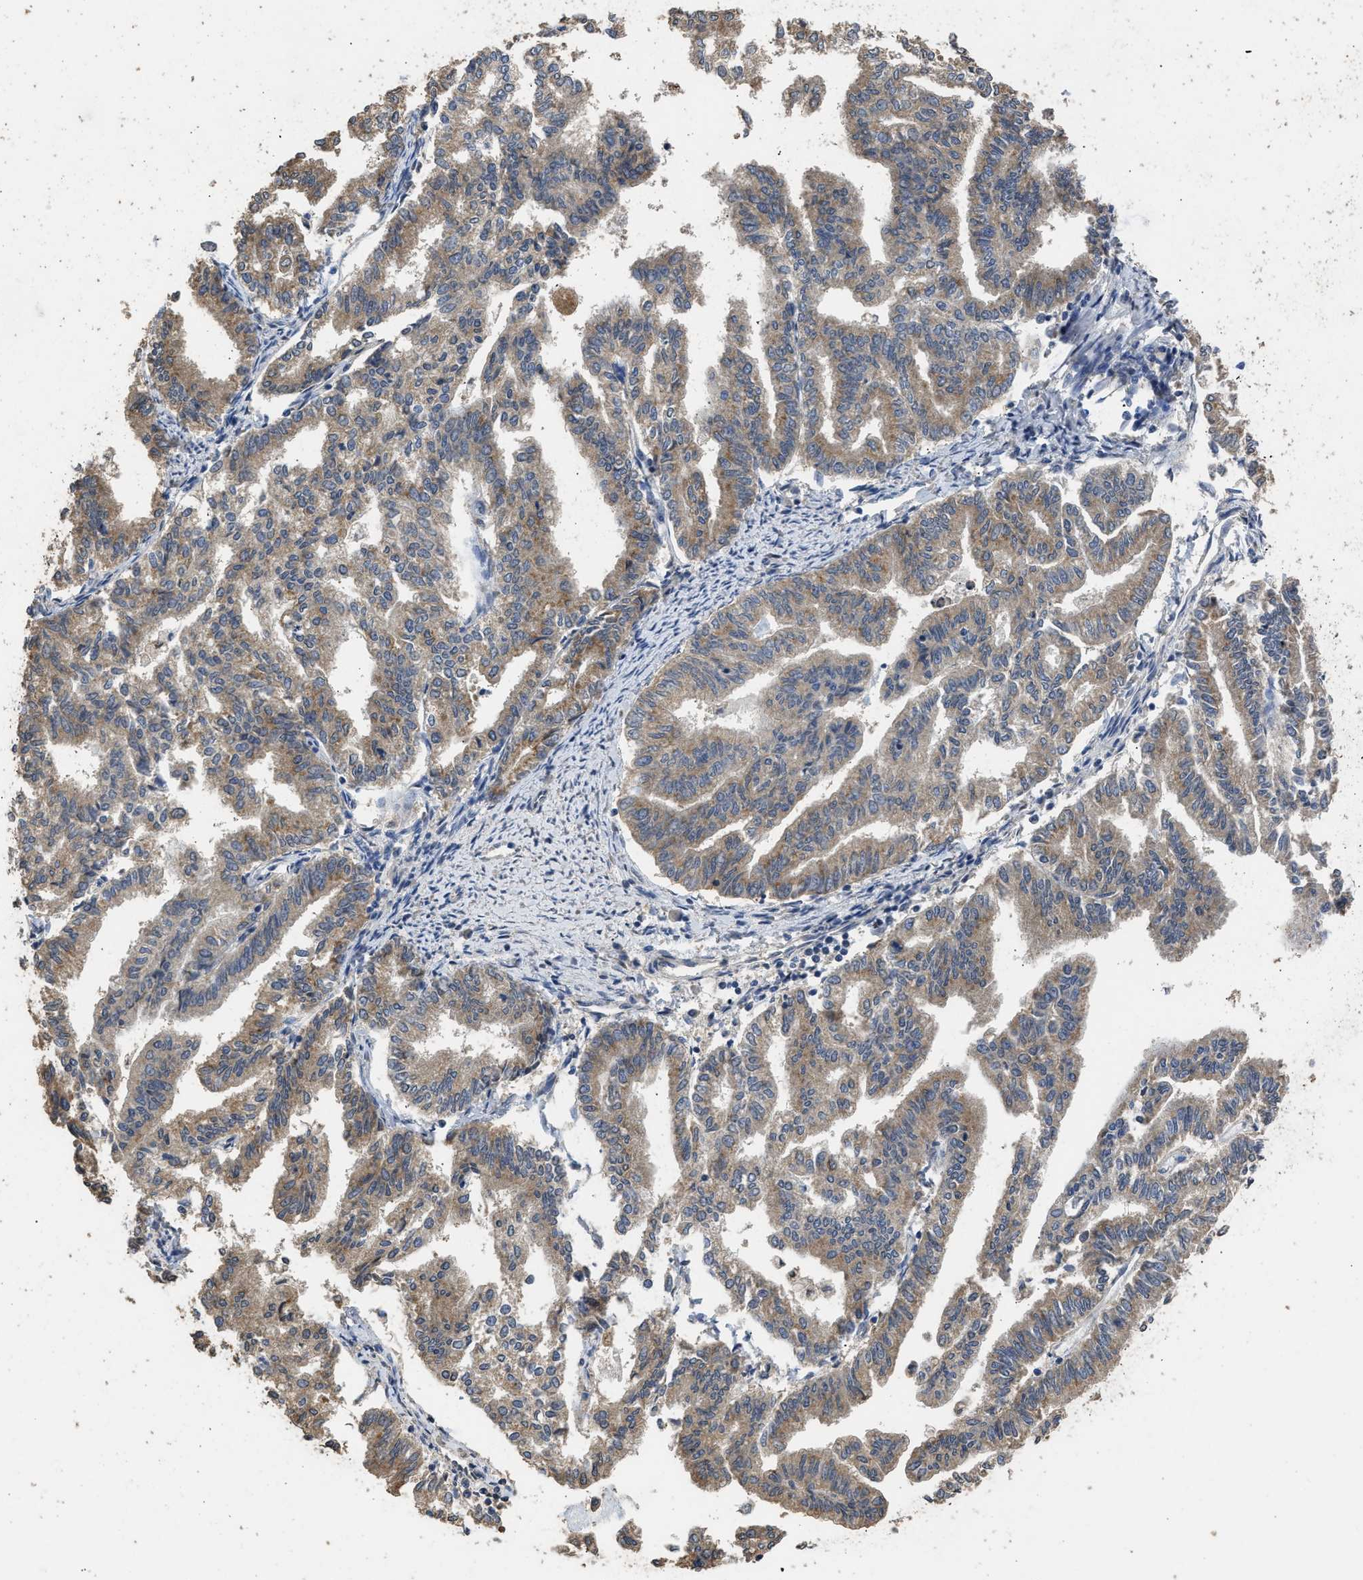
{"staining": {"intensity": "moderate", "quantity": ">75%", "location": "cytoplasmic/membranous"}, "tissue": "endometrial cancer", "cell_type": "Tumor cells", "image_type": "cancer", "snomed": [{"axis": "morphology", "description": "Adenocarcinoma, NOS"}, {"axis": "topography", "description": "Endometrium"}], "caption": "A brown stain labels moderate cytoplasmic/membranous expression of a protein in adenocarcinoma (endometrial) tumor cells. (DAB IHC, brown staining for protein, blue staining for nuclei).", "gene": "SPINT2", "patient": {"sex": "female", "age": 79}}